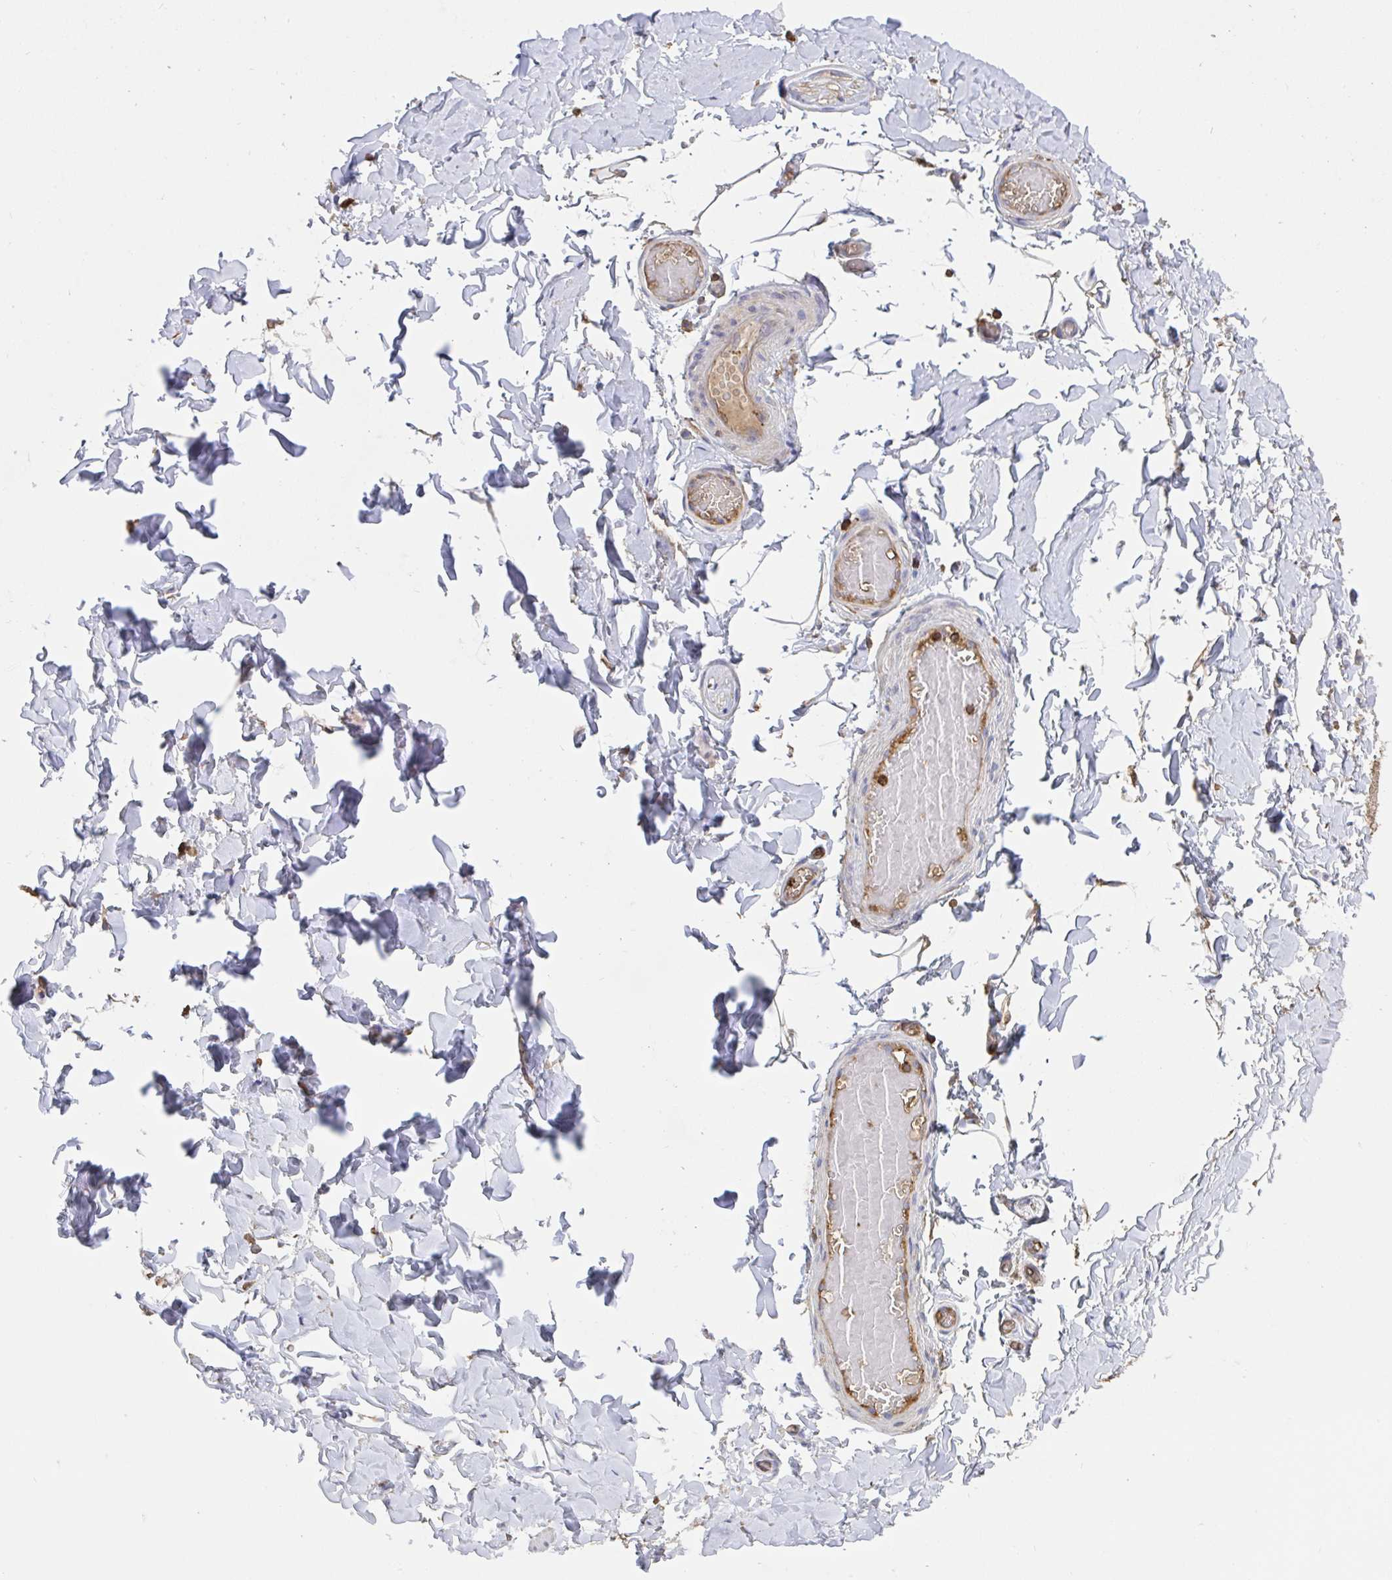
{"staining": {"intensity": "moderate", "quantity": "25%-75%", "location": "cytoplasmic/membranous"}, "tissue": "soft tissue", "cell_type": "Fibroblasts", "image_type": "normal", "snomed": [{"axis": "morphology", "description": "Normal tissue, NOS"}, {"axis": "topography", "description": "Soft tissue"}, {"axis": "topography", "description": "Adipose tissue"}, {"axis": "topography", "description": "Vascular tissue"}, {"axis": "topography", "description": "Peripheral nerve tissue"}], "caption": "Immunohistochemical staining of benign soft tissue exhibits moderate cytoplasmic/membranous protein positivity in about 25%-75% of fibroblasts.", "gene": "CFL1", "patient": {"sex": "male", "age": 29}}